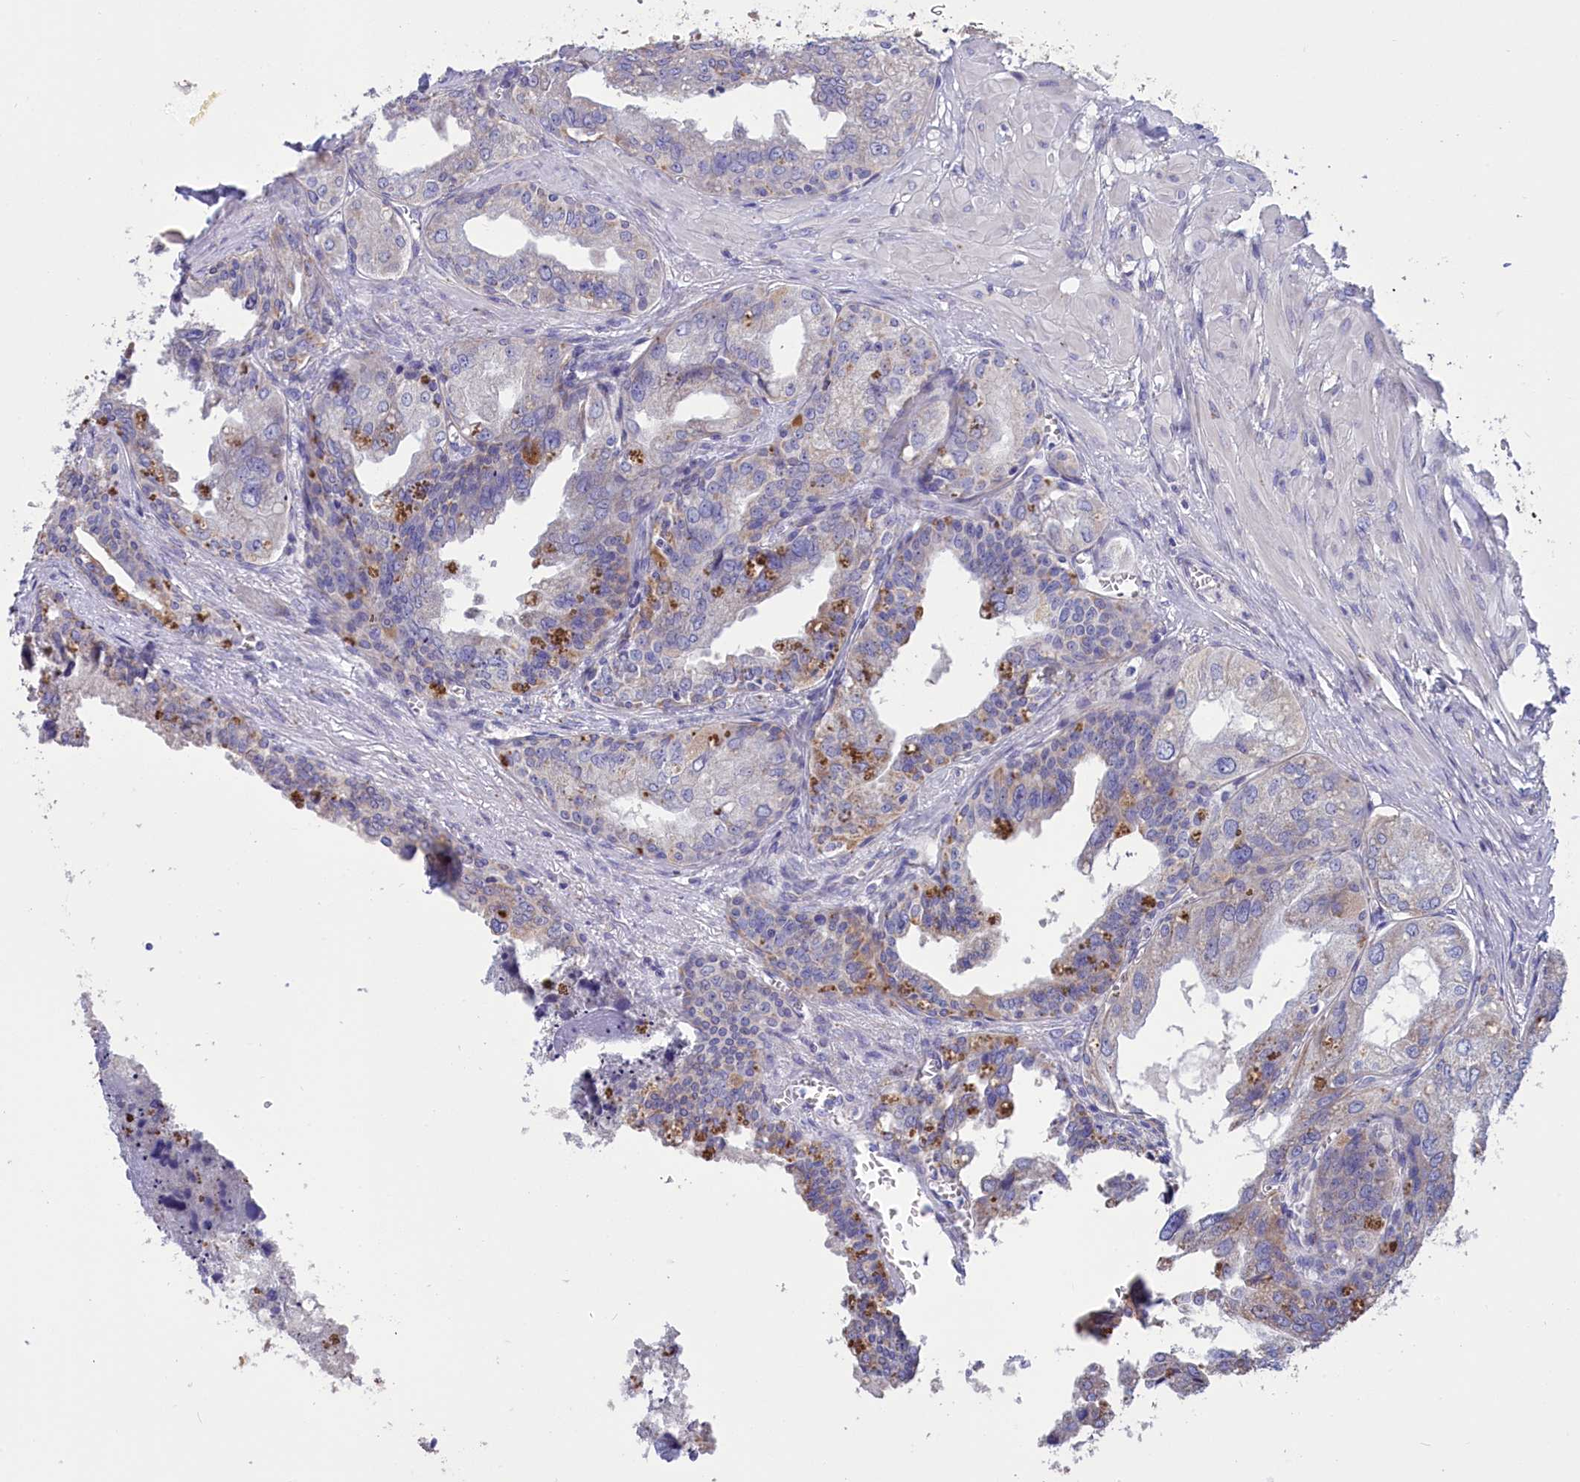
{"staining": {"intensity": "moderate", "quantity": "<25%", "location": "cytoplasmic/membranous"}, "tissue": "seminal vesicle", "cell_type": "Glandular cells", "image_type": "normal", "snomed": [{"axis": "morphology", "description": "Normal tissue, NOS"}, {"axis": "topography", "description": "Seminal veicle"}], "caption": "Glandular cells display low levels of moderate cytoplasmic/membranous positivity in about <25% of cells in benign human seminal vesicle. (DAB IHC, brown staining for protein, blue staining for nuclei).", "gene": "CYP2U1", "patient": {"sex": "male", "age": 67}}